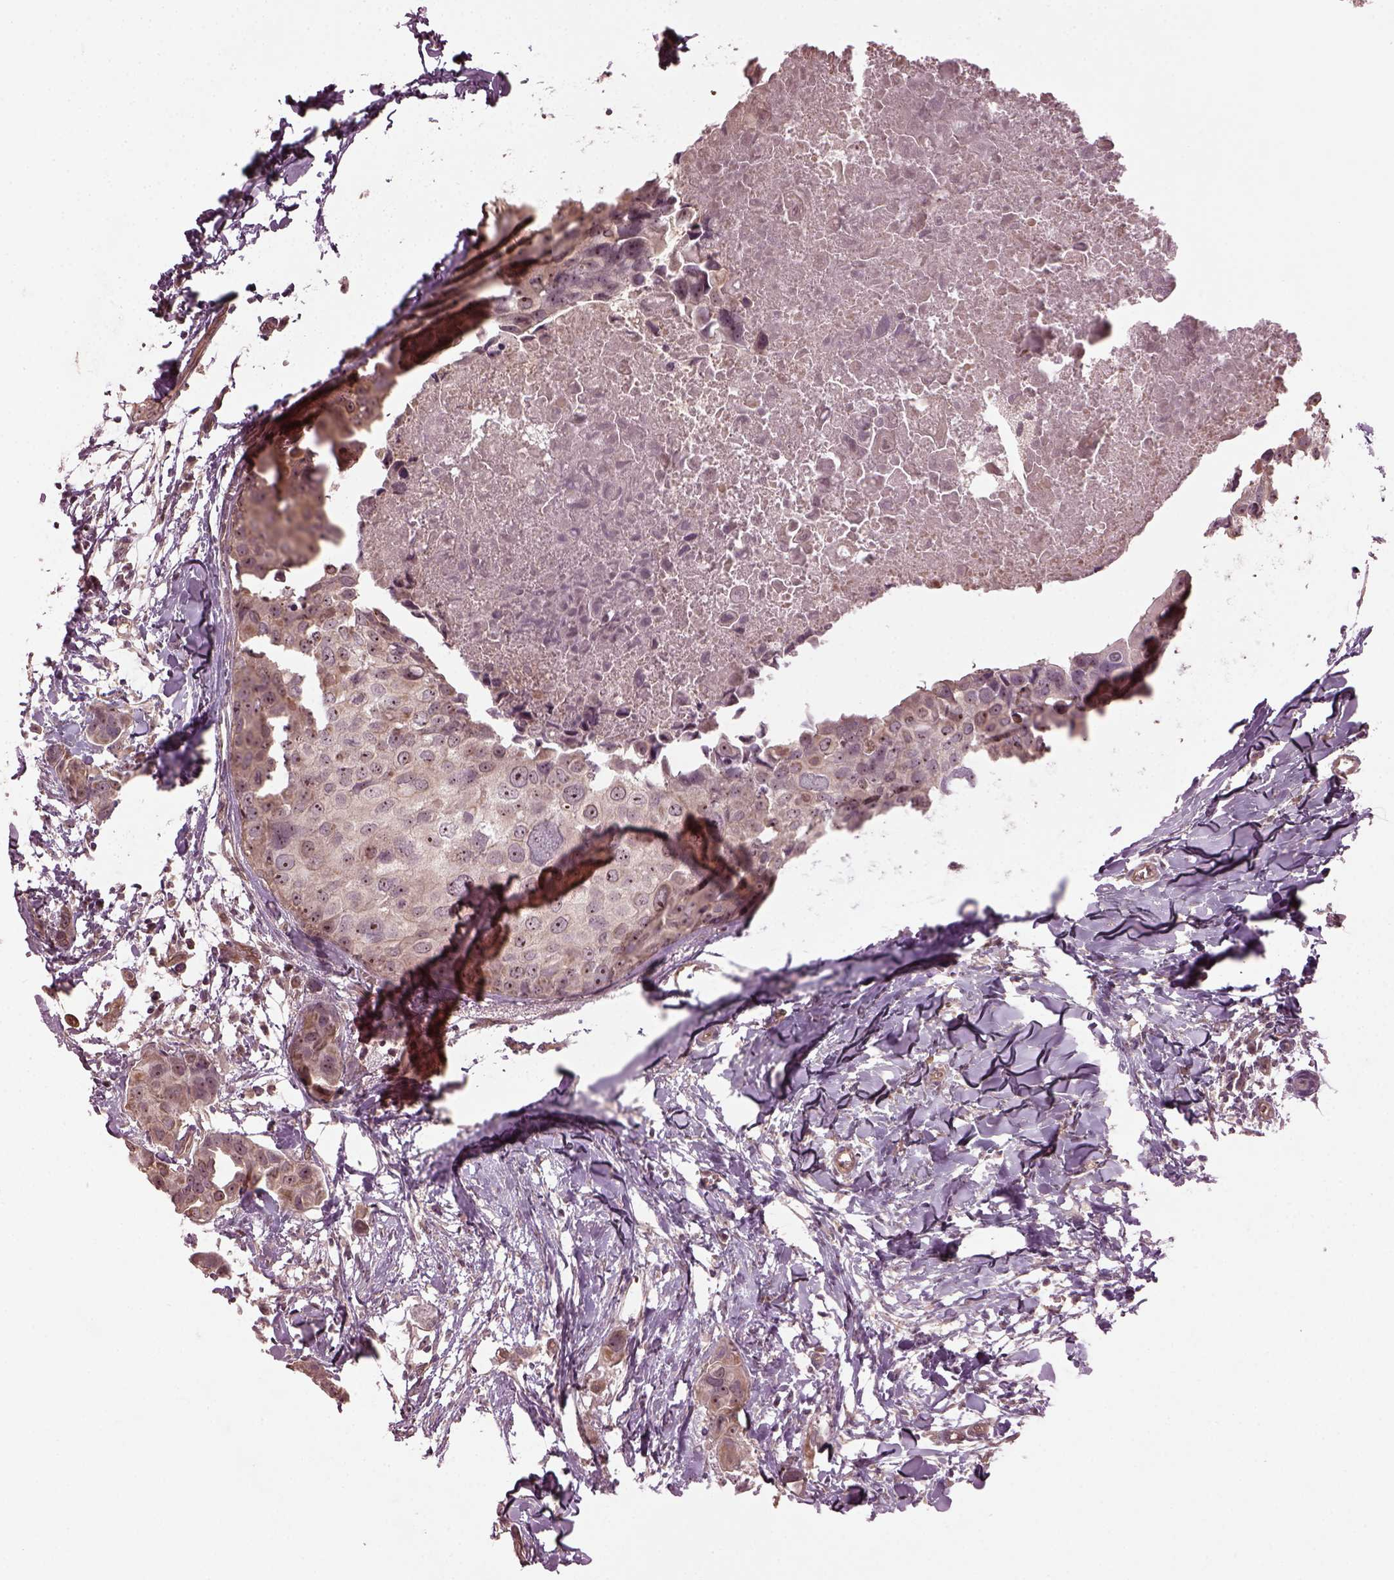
{"staining": {"intensity": "moderate", "quantity": ">75%", "location": "nuclear"}, "tissue": "breast cancer", "cell_type": "Tumor cells", "image_type": "cancer", "snomed": [{"axis": "morphology", "description": "Duct carcinoma"}, {"axis": "topography", "description": "Breast"}], "caption": "Breast cancer stained with immunohistochemistry (IHC) exhibits moderate nuclear expression in about >75% of tumor cells.", "gene": "GNRH1", "patient": {"sex": "female", "age": 38}}